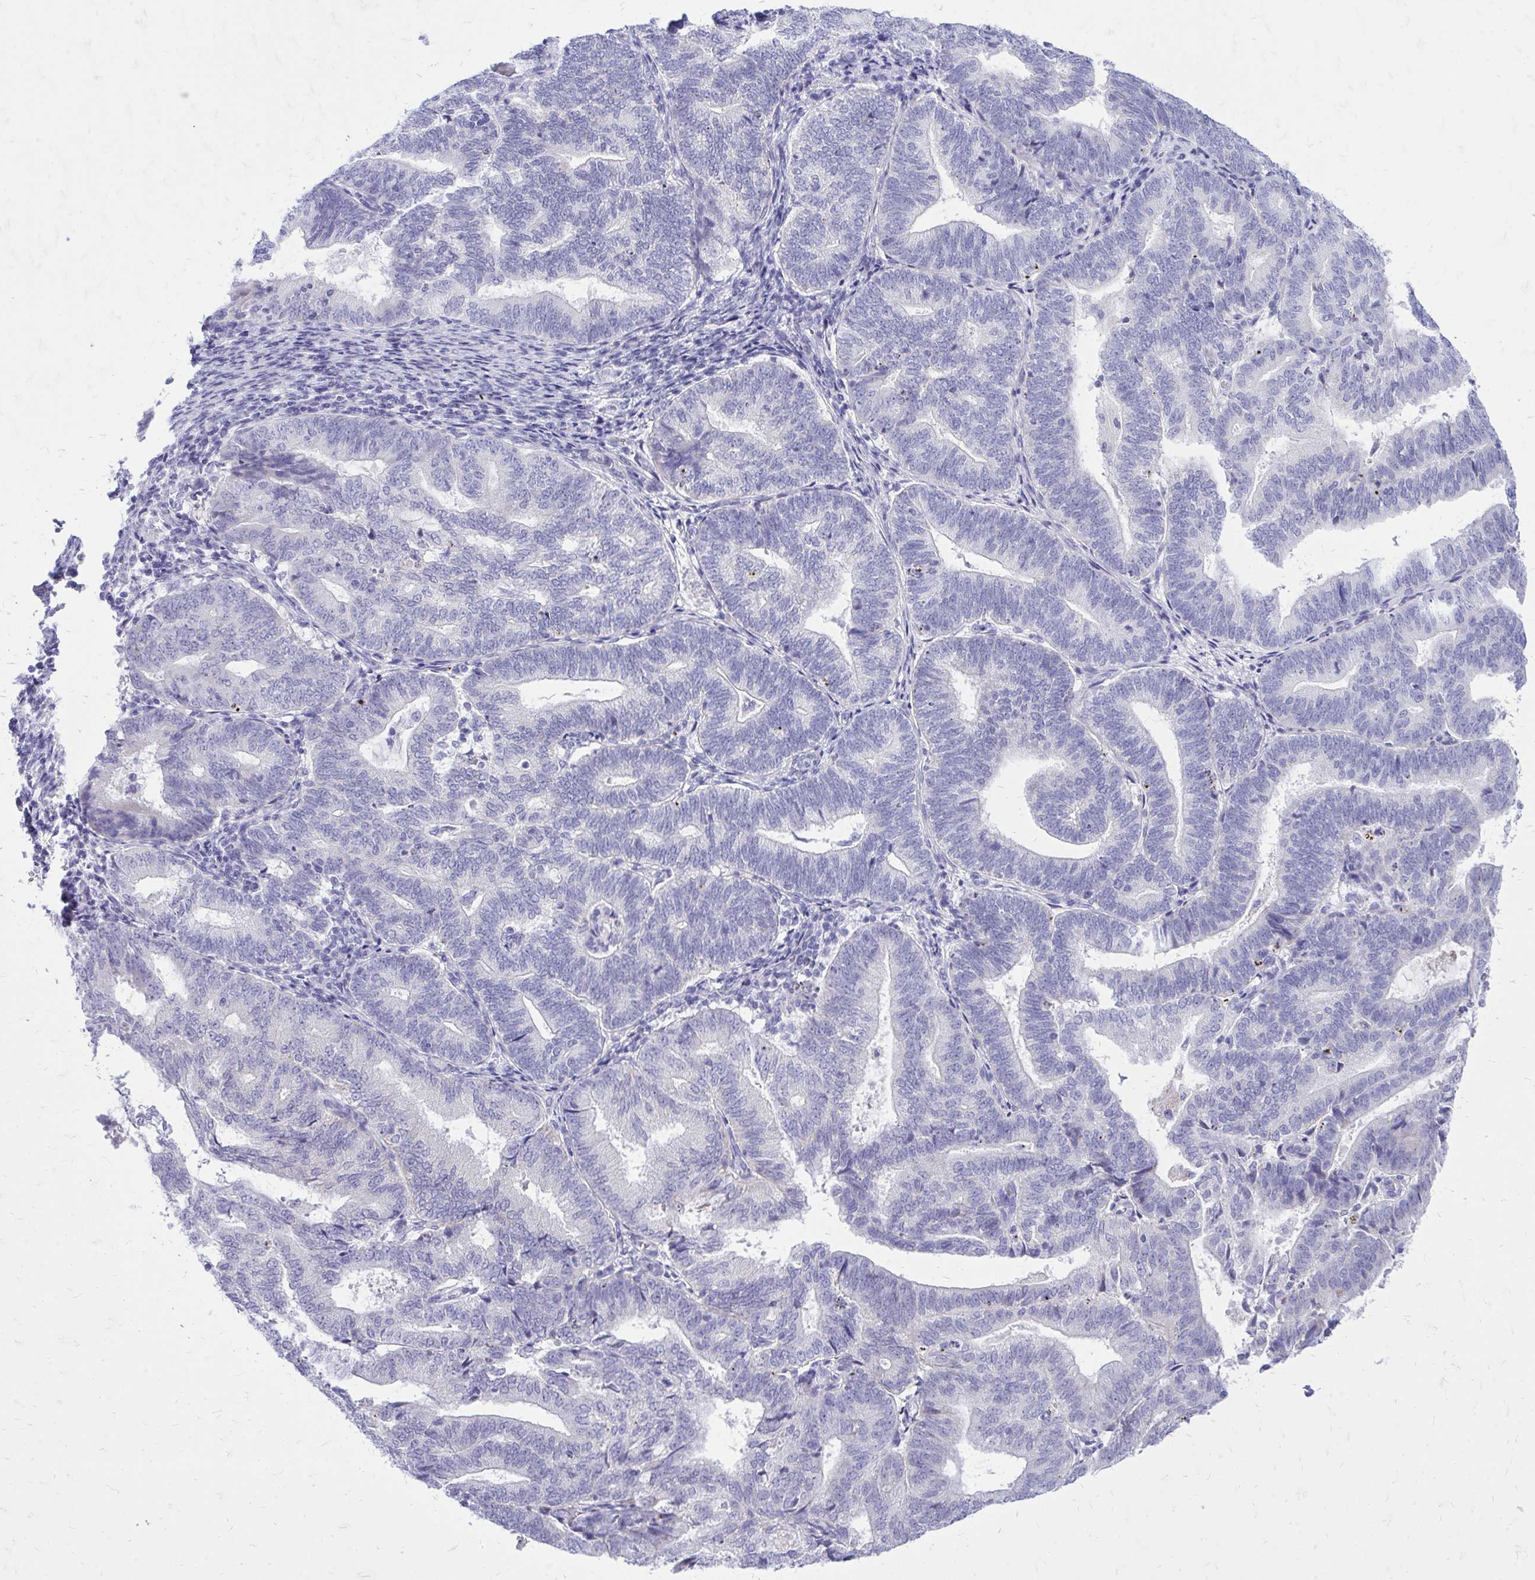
{"staining": {"intensity": "negative", "quantity": "none", "location": "none"}, "tissue": "endometrial cancer", "cell_type": "Tumor cells", "image_type": "cancer", "snomed": [{"axis": "morphology", "description": "Adenocarcinoma, NOS"}, {"axis": "topography", "description": "Endometrium"}], "caption": "Histopathology image shows no protein expression in tumor cells of adenocarcinoma (endometrial) tissue.", "gene": "GABRA1", "patient": {"sex": "female", "age": 70}}